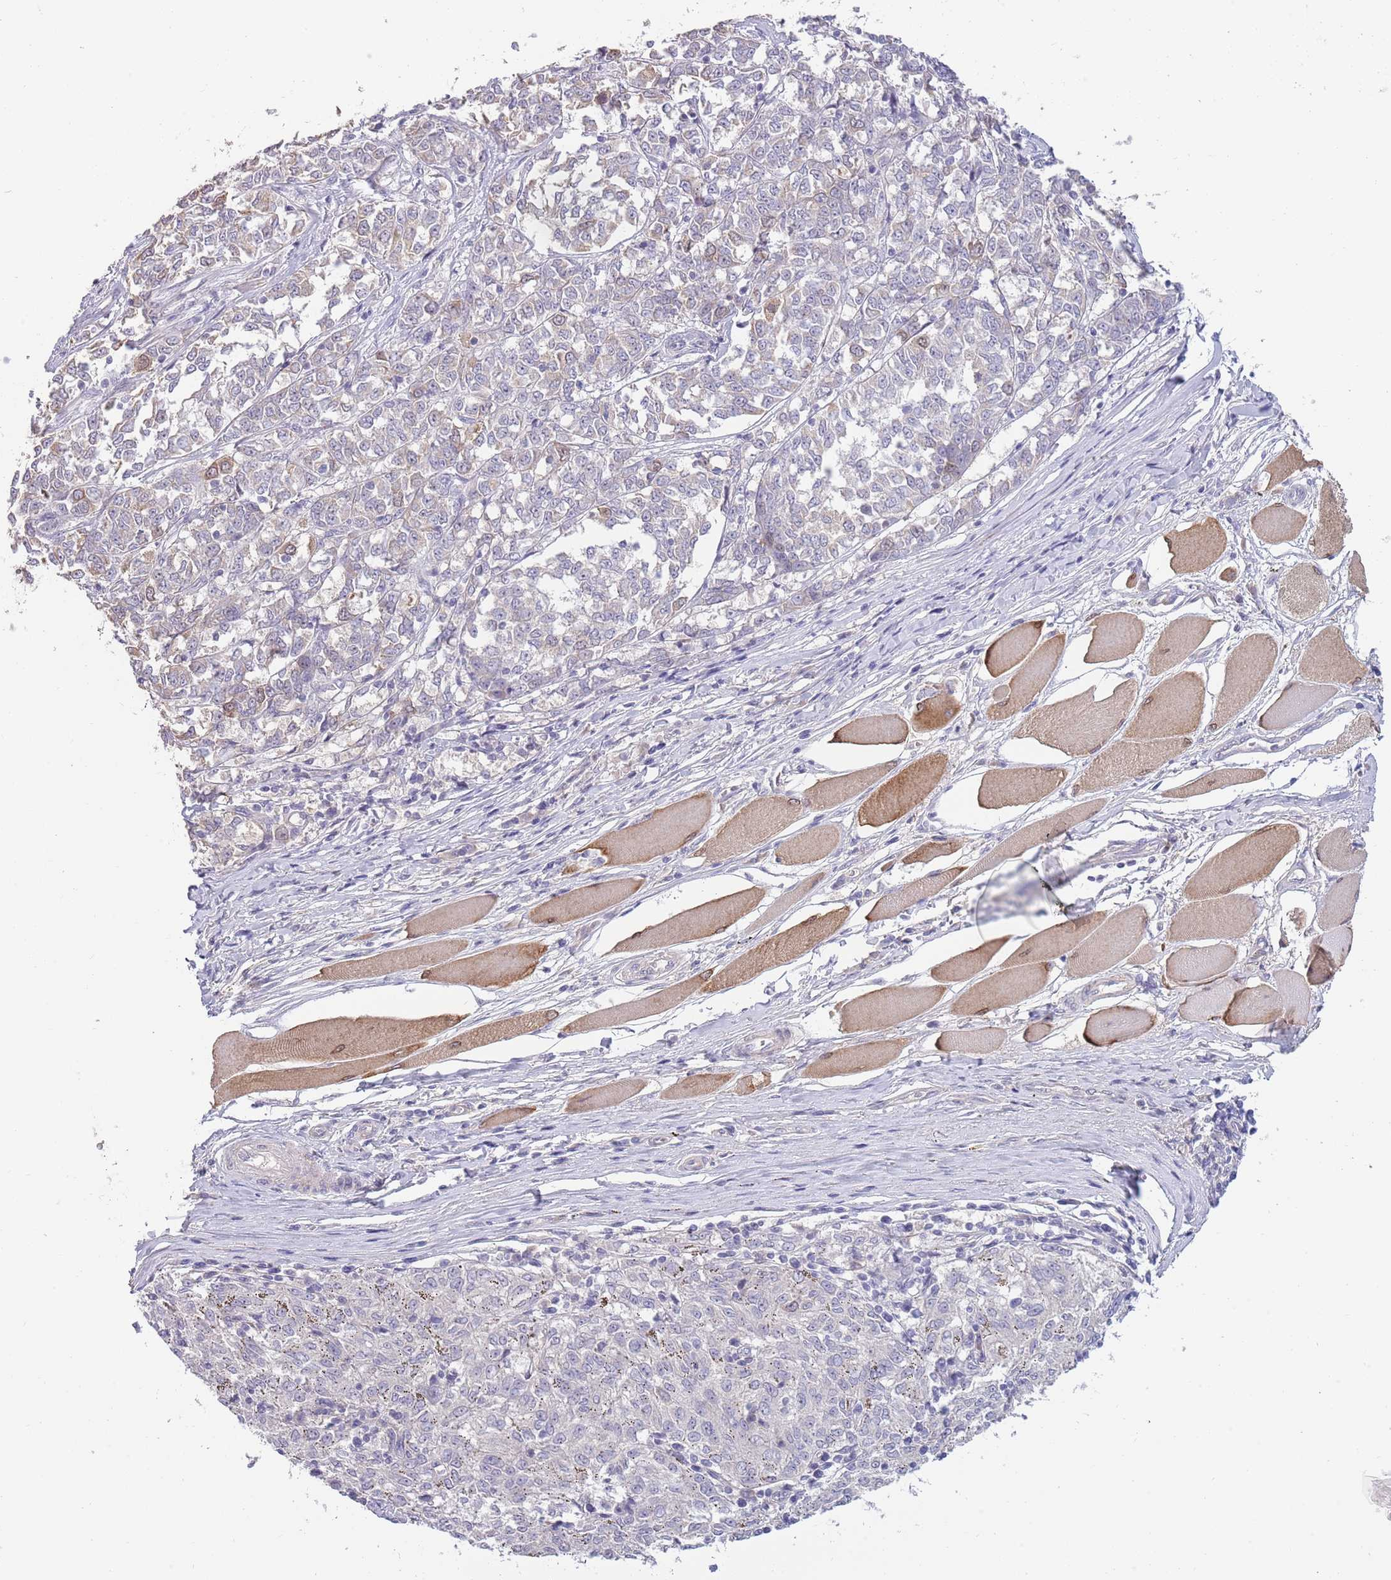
{"staining": {"intensity": "negative", "quantity": "none", "location": "none"}, "tissue": "melanoma", "cell_type": "Tumor cells", "image_type": "cancer", "snomed": [{"axis": "morphology", "description": "Malignant melanoma, NOS"}, {"axis": "topography", "description": "Skin"}], "caption": "Immunohistochemical staining of melanoma demonstrates no significant staining in tumor cells. (DAB IHC visualized using brightfield microscopy, high magnification).", "gene": "PIMREG", "patient": {"sex": "female", "age": 72}}